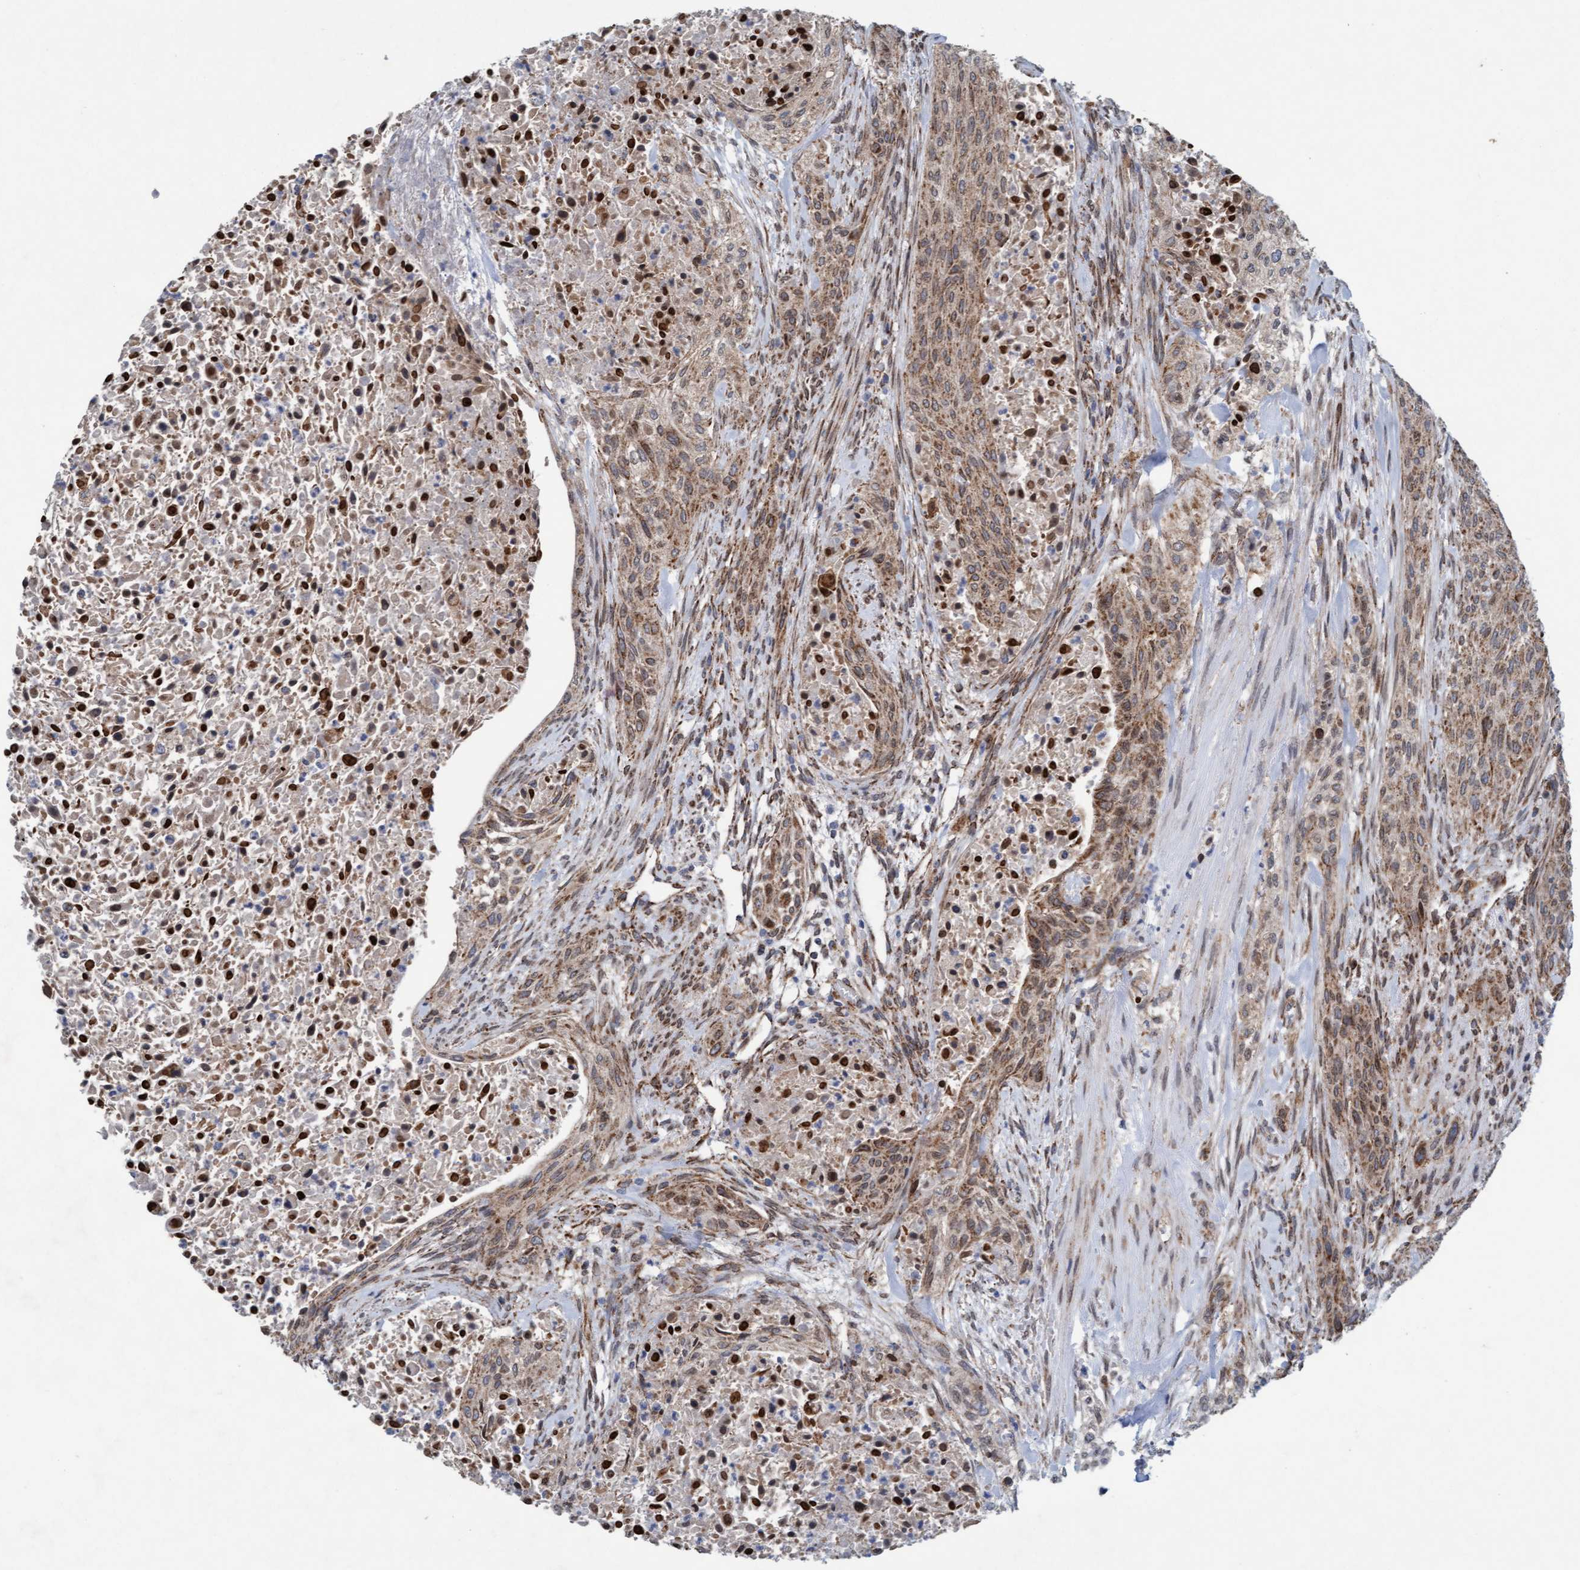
{"staining": {"intensity": "moderate", "quantity": ">75%", "location": "cytoplasmic/membranous"}, "tissue": "urothelial cancer", "cell_type": "Tumor cells", "image_type": "cancer", "snomed": [{"axis": "morphology", "description": "Urothelial carcinoma, Low grade"}, {"axis": "morphology", "description": "Urothelial carcinoma, High grade"}, {"axis": "topography", "description": "Urinary bladder"}], "caption": "Protein analysis of urothelial carcinoma (low-grade) tissue shows moderate cytoplasmic/membranous positivity in approximately >75% of tumor cells. Immunohistochemistry (ihc) stains the protein in brown and the nuclei are stained blue.", "gene": "MRPS23", "patient": {"sex": "male", "age": 35}}